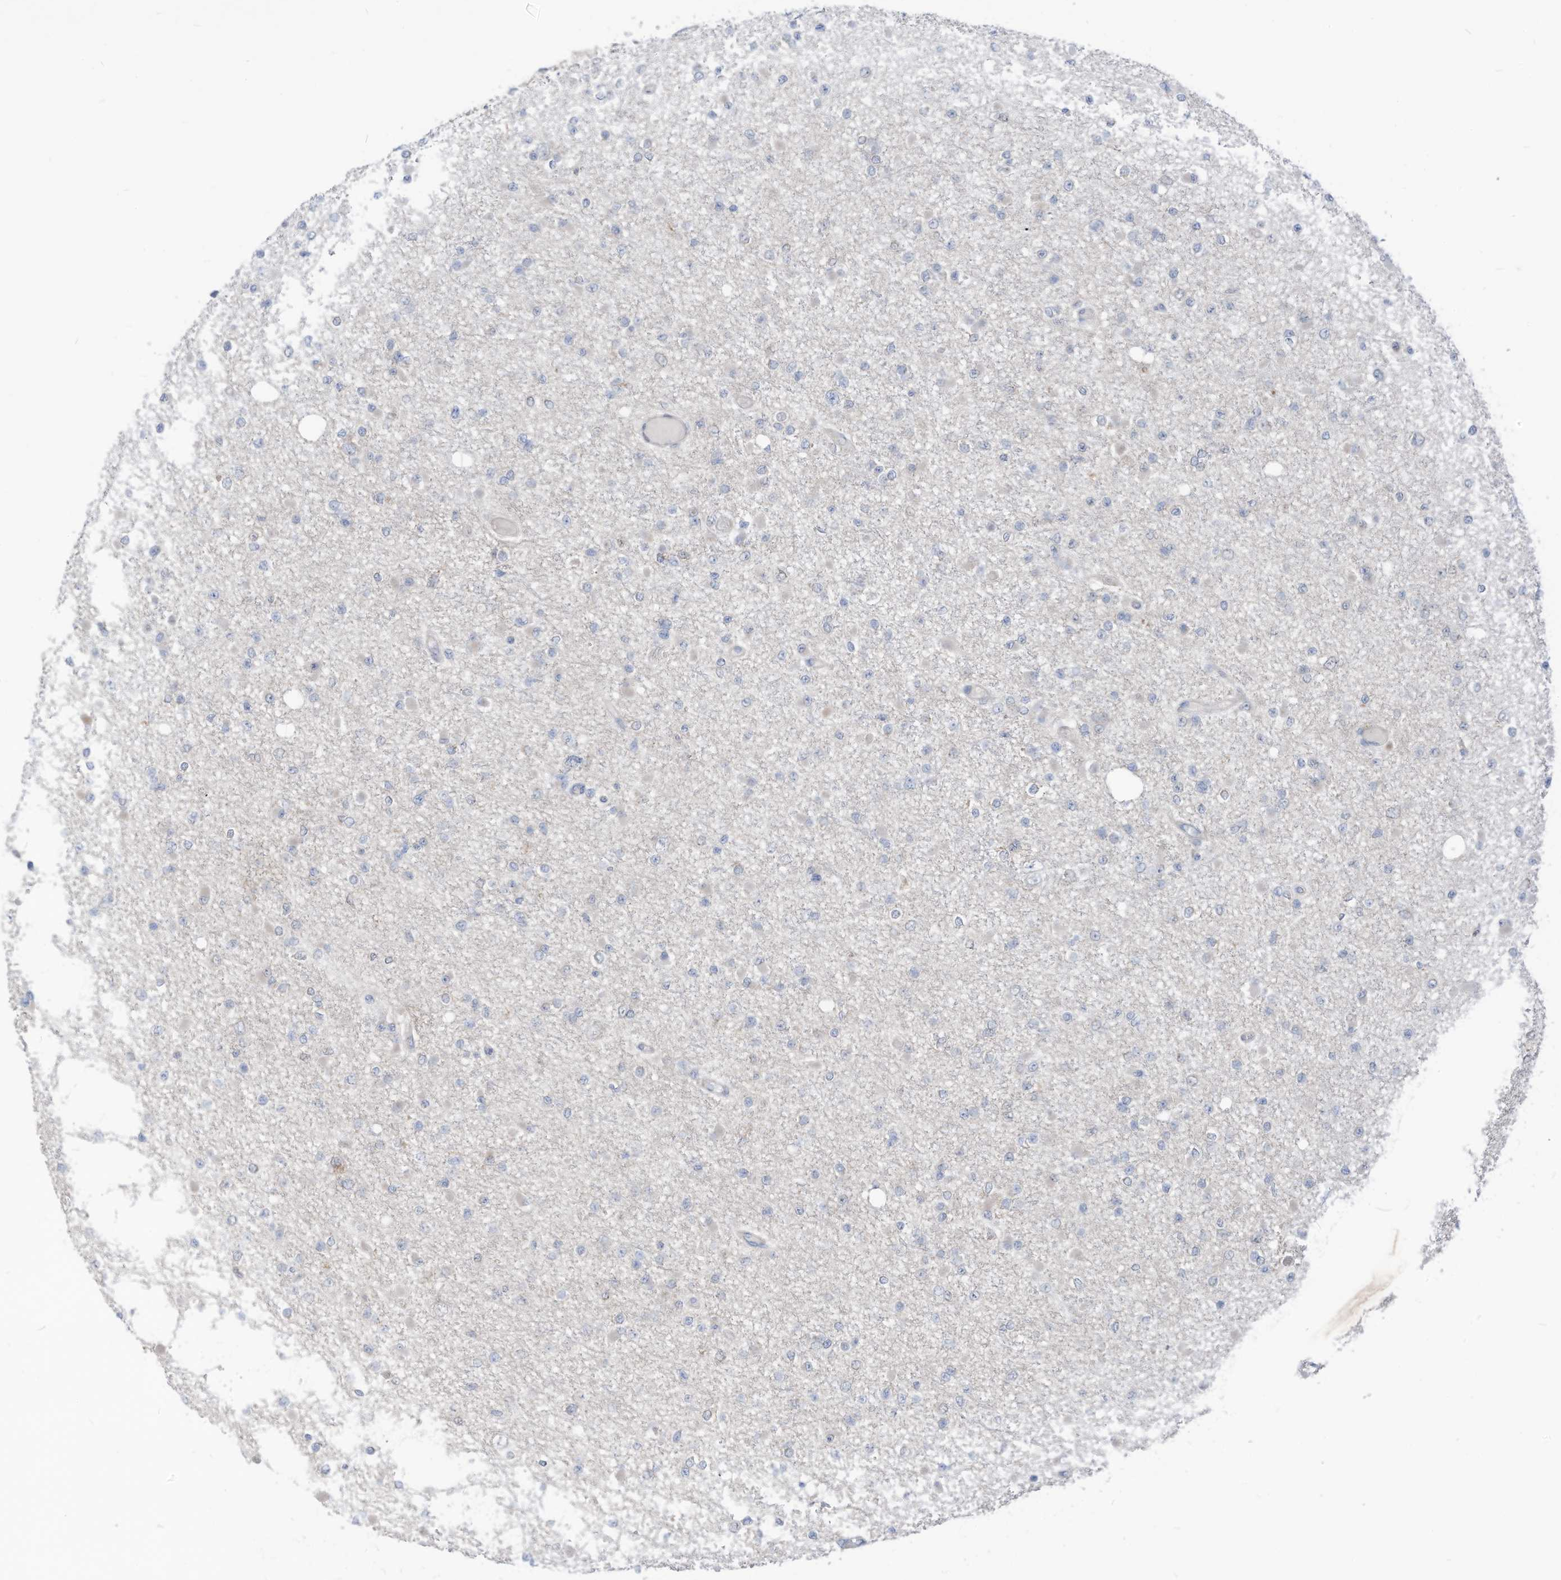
{"staining": {"intensity": "negative", "quantity": "none", "location": "none"}, "tissue": "glioma", "cell_type": "Tumor cells", "image_type": "cancer", "snomed": [{"axis": "morphology", "description": "Glioma, malignant, Low grade"}, {"axis": "topography", "description": "Brain"}], "caption": "Immunohistochemistry (IHC) histopathology image of neoplastic tissue: malignant glioma (low-grade) stained with DAB demonstrates no significant protein expression in tumor cells.", "gene": "GPATCH3", "patient": {"sex": "female", "age": 22}}